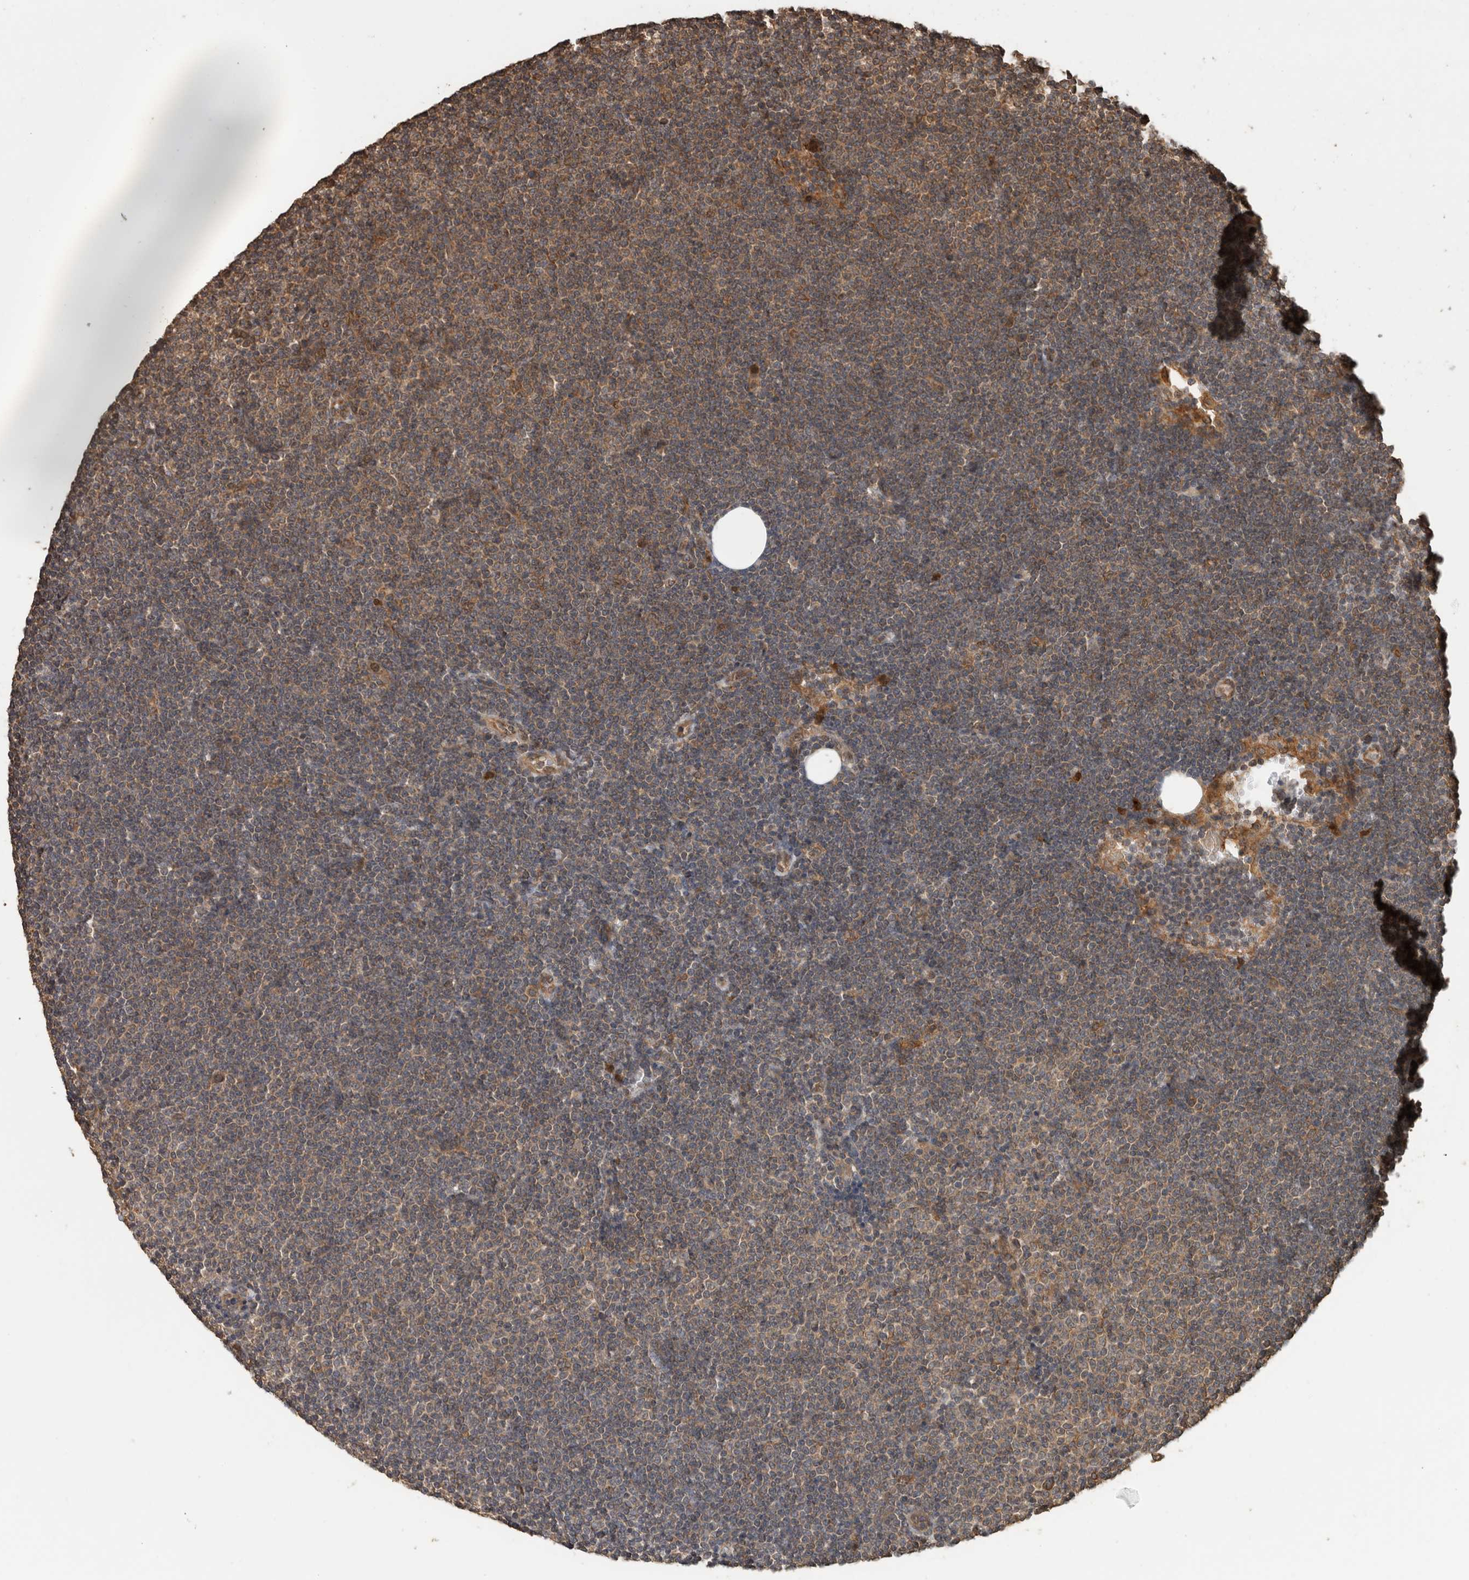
{"staining": {"intensity": "weak", "quantity": "25%-75%", "location": "cytoplasmic/membranous"}, "tissue": "lymphoma", "cell_type": "Tumor cells", "image_type": "cancer", "snomed": [{"axis": "morphology", "description": "Malignant lymphoma, non-Hodgkin's type, Low grade"}, {"axis": "topography", "description": "Lymph node"}], "caption": "The photomicrograph displays staining of lymphoma, revealing weak cytoplasmic/membranous protein positivity (brown color) within tumor cells. Nuclei are stained in blue.", "gene": "OTUD7B", "patient": {"sex": "female", "age": 53}}